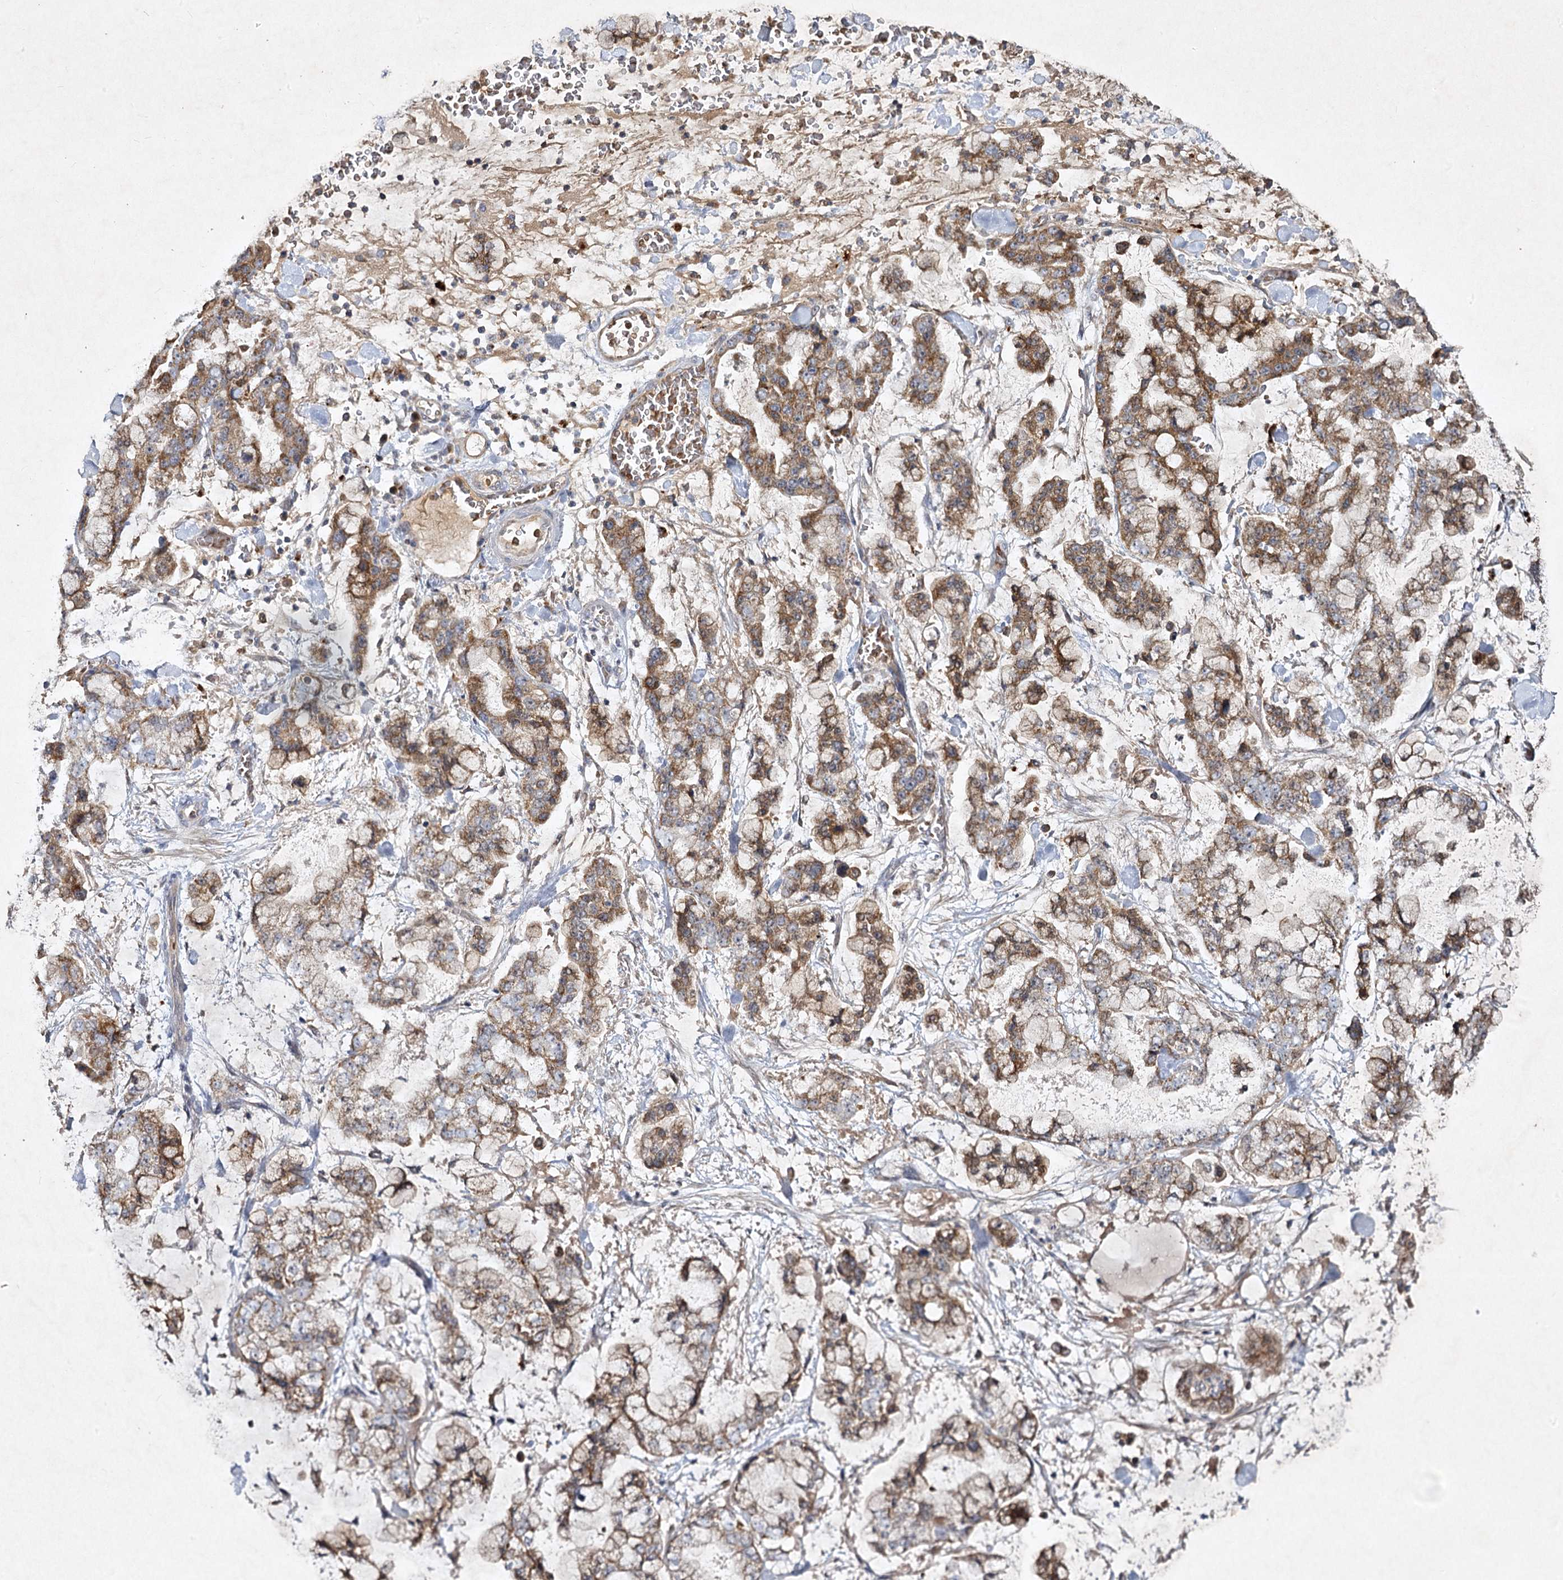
{"staining": {"intensity": "moderate", "quantity": ">75%", "location": "cytoplasmic/membranous"}, "tissue": "stomach cancer", "cell_type": "Tumor cells", "image_type": "cancer", "snomed": [{"axis": "morphology", "description": "Normal tissue, NOS"}, {"axis": "morphology", "description": "Adenocarcinoma, NOS"}, {"axis": "topography", "description": "Stomach, upper"}, {"axis": "topography", "description": "Stomach"}], "caption": "Immunohistochemistry (IHC) image of neoplastic tissue: stomach cancer stained using IHC exhibits medium levels of moderate protein expression localized specifically in the cytoplasmic/membranous of tumor cells, appearing as a cytoplasmic/membranous brown color.", "gene": "PYROXD2", "patient": {"sex": "male", "age": 76}}